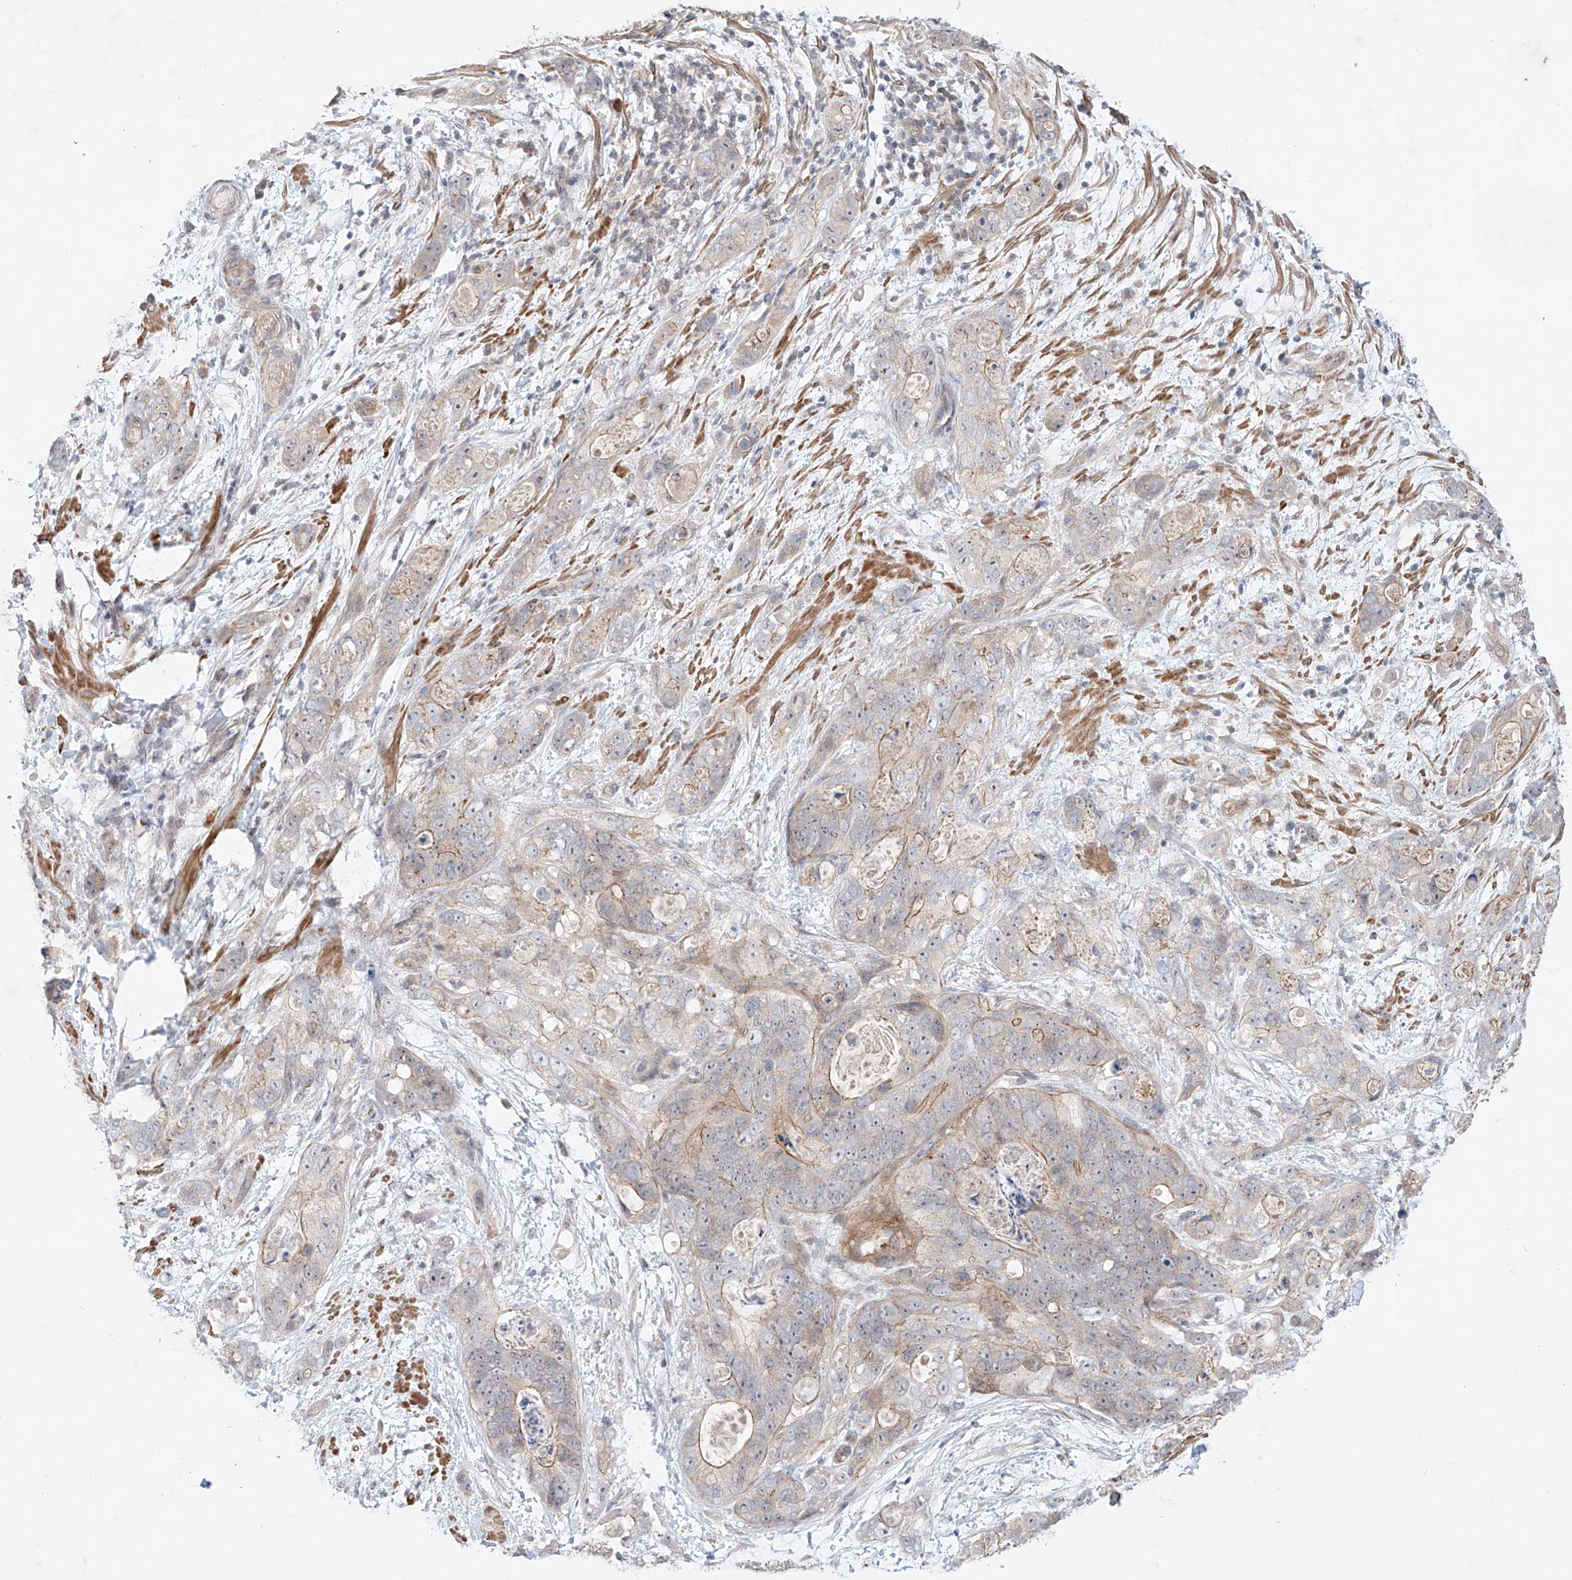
{"staining": {"intensity": "weak", "quantity": "<25%", "location": "cytoplasmic/membranous"}, "tissue": "stomach cancer", "cell_type": "Tumor cells", "image_type": "cancer", "snomed": [{"axis": "morphology", "description": "Normal tissue, NOS"}, {"axis": "morphology", "description": "Adenocarcinoma, NOS"}, {"axis": "topography", "description": "Stomach"}], "caption": "Immunohistochemical staining of human adenocarcinoma (stomach) displays no significant staining in tumor cells.", "gene": "TSR2", "patient": {"sex": "female", "age": 89}}